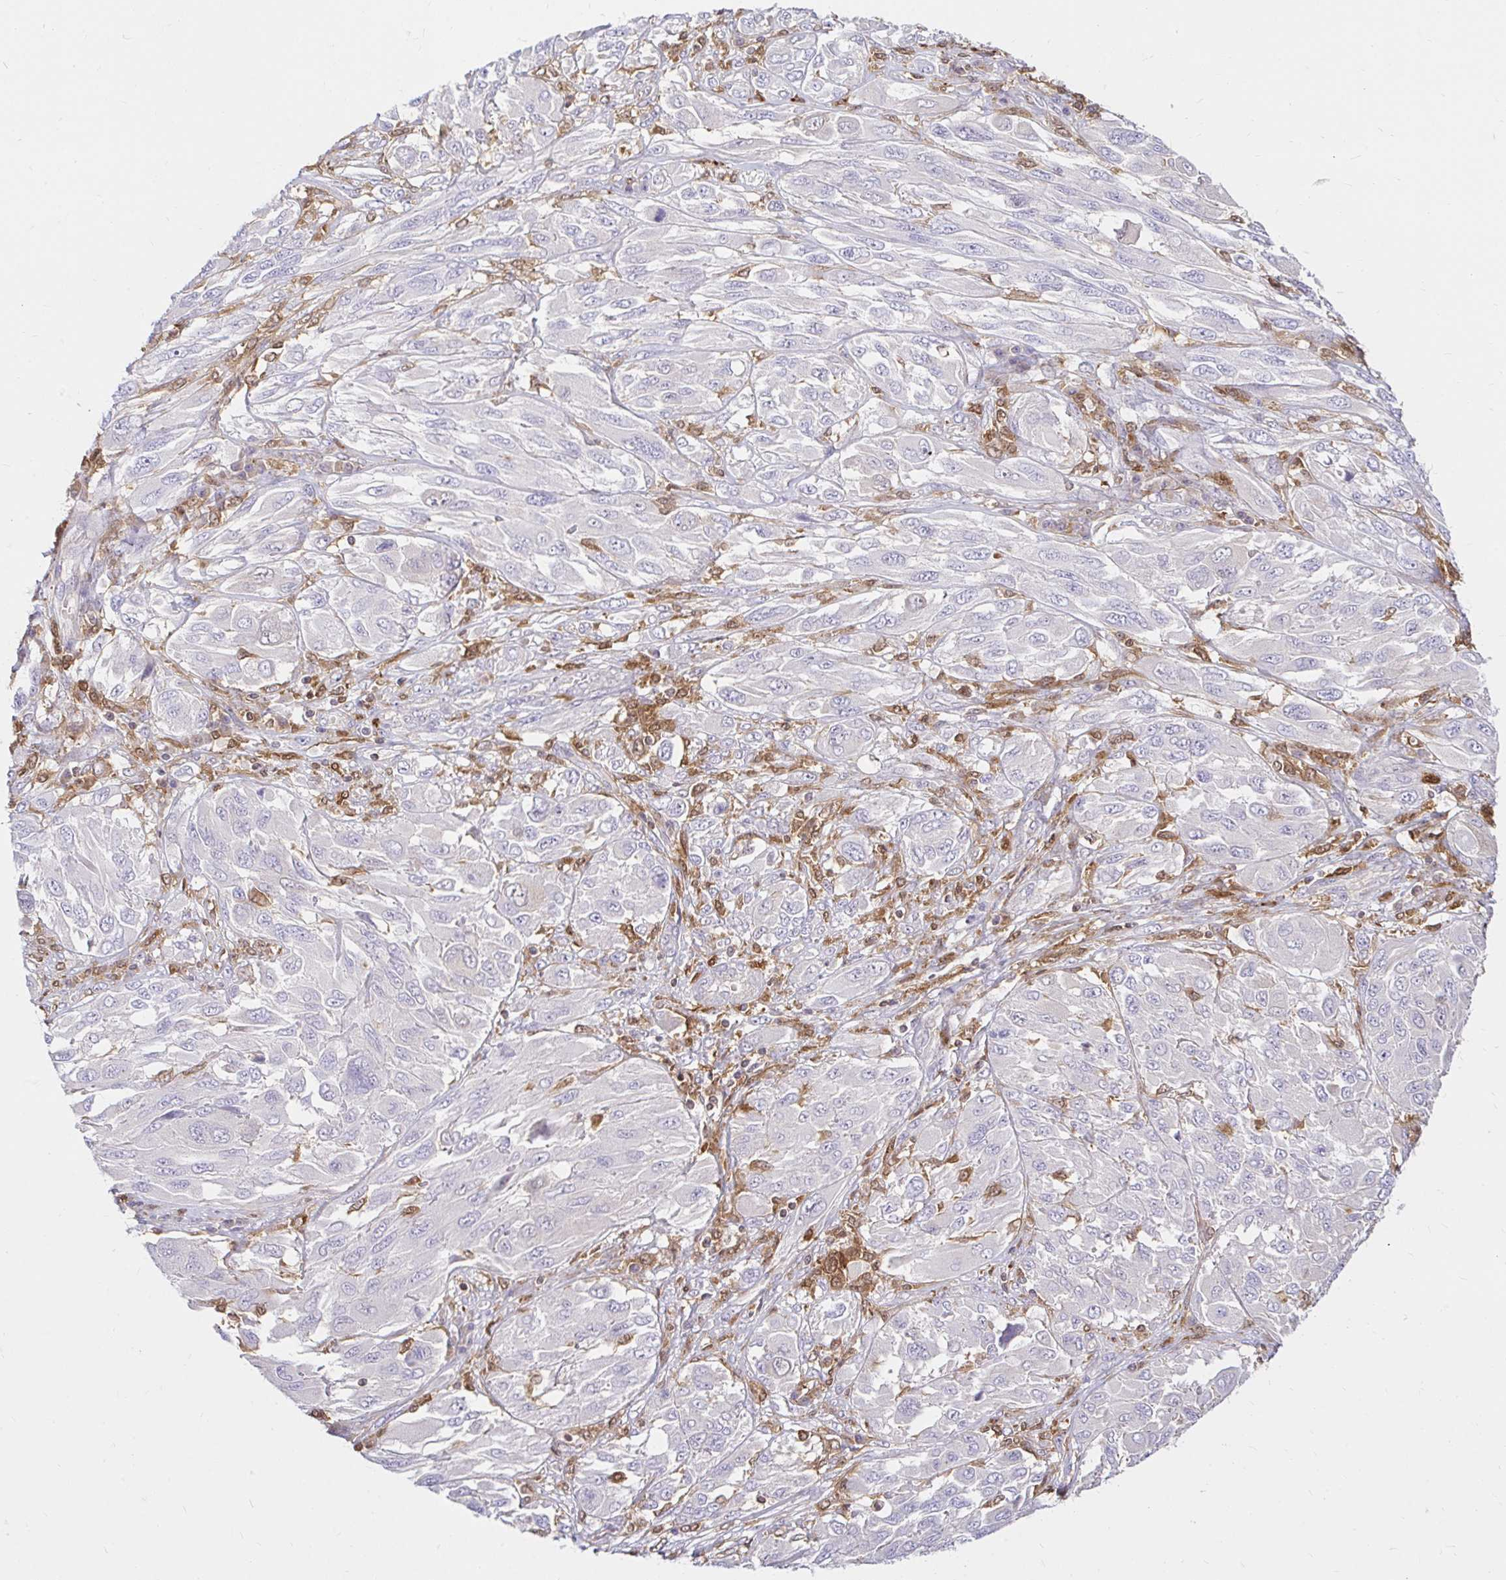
{"staining": {"intensity": "negative", "quantity": "none", "location": "none"}, "tissue": "melanoma", "cell_type": "Tumor cells", "image_type": "cancer", "snomed": [{"axis": "morphology", "description": "Malignant melanoma, NOS"}, {"axis": "topography", "description": "Skin"}], "caption": "Protein analysis of malignant melanoma exhibits no significant expression in tumor cells.", "gene": "PYCARD", "patient": {"sex": "female", "age": 91}}